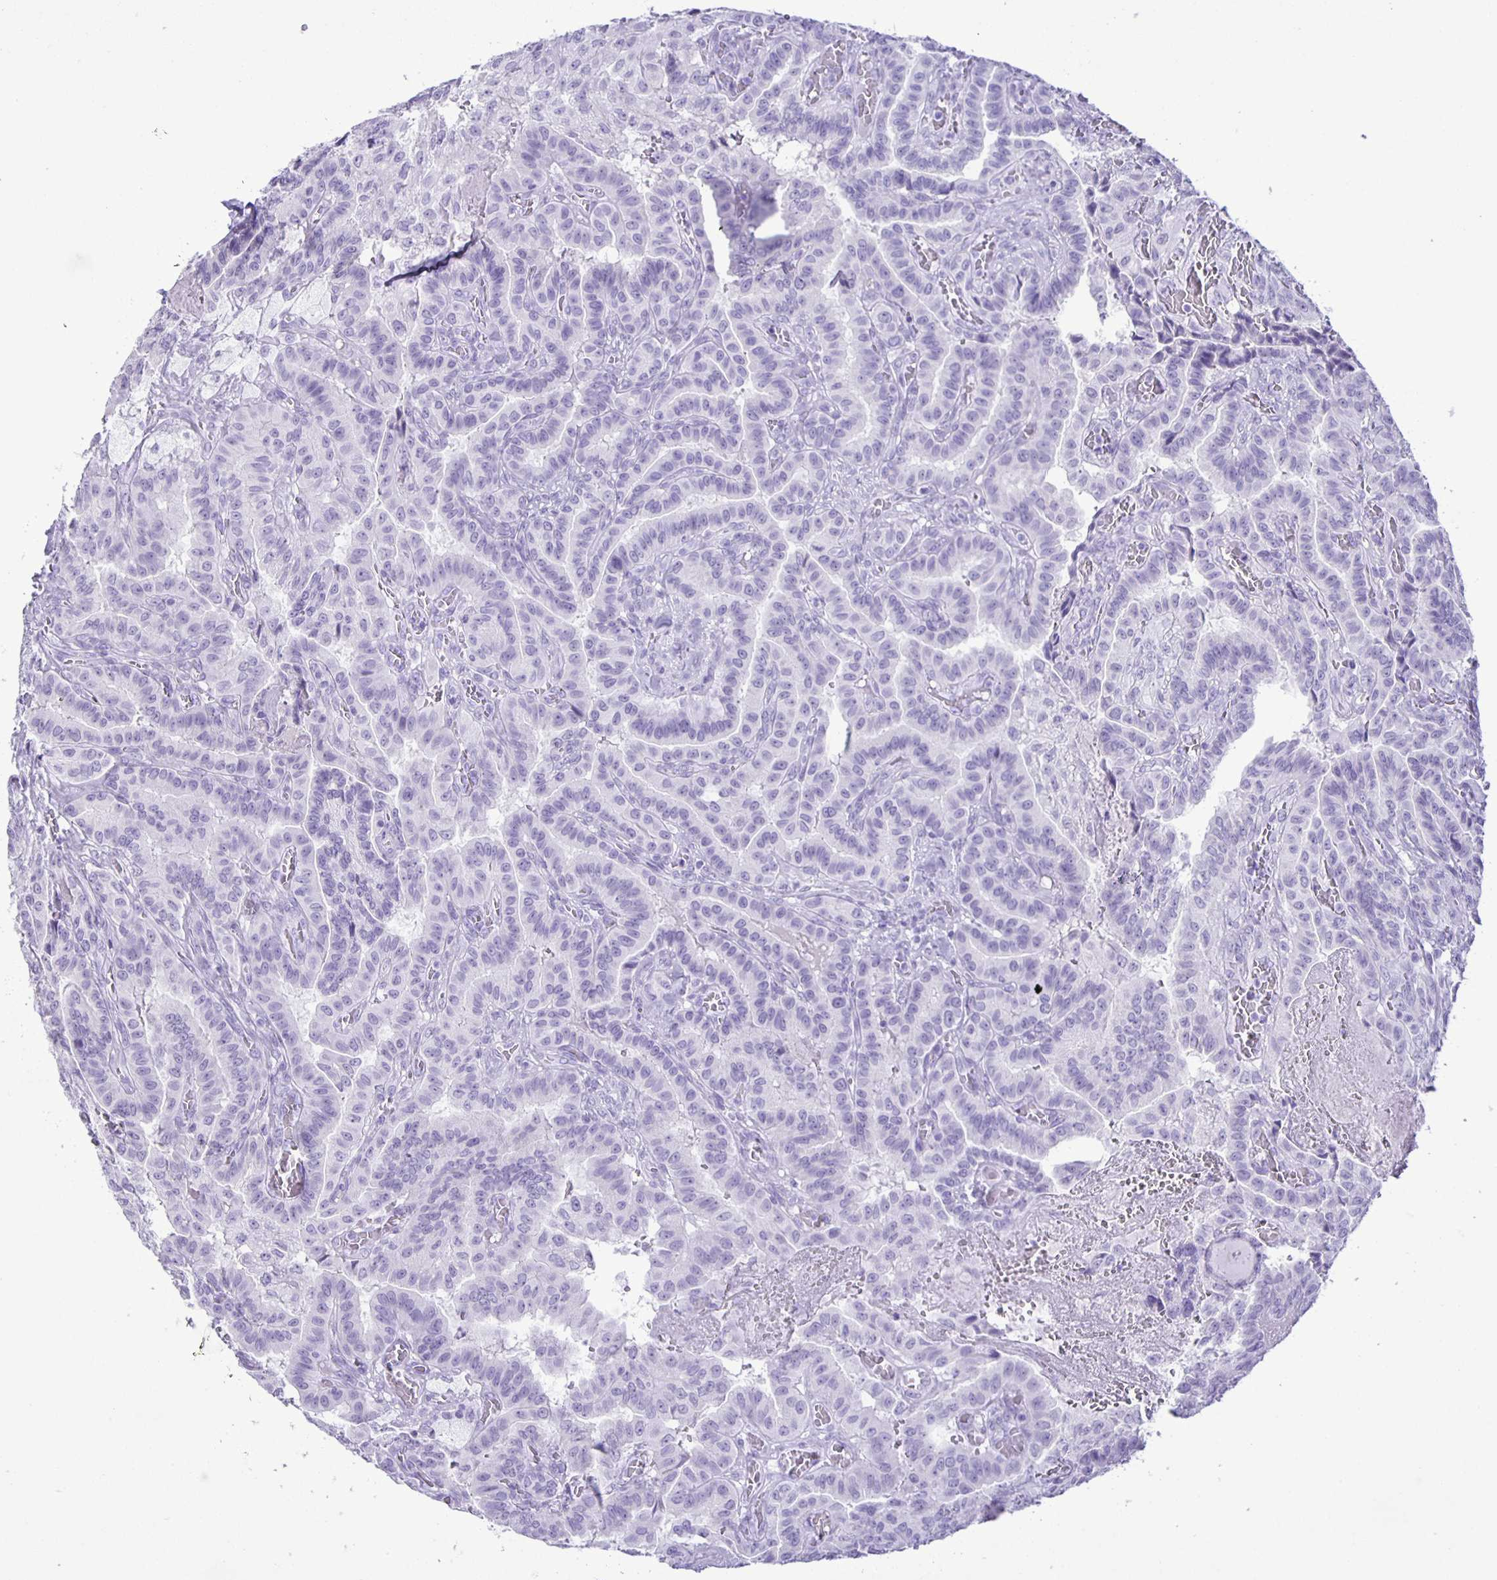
{"staining": {"intensity": "negative", "quantity": "none", "location": "none"}, "tissue": "thyroid cancer", "cell_type": "Tumor cells", "image_type": "cancer", "snomed": [{"axis": "morphology", "description": "Papillary adenocarcinoma, NOS"}, {"axis": "morphology", "description": "Papillary adenoma metastatic"}, {"axis": "topography", "description": "Thyroid gland"}], "caption": "Immunohistochemistry histopathology image of neoplastic tissue: human thyroid cancer (papillary adenoma metastatic) stained with DAB reveals no significant protein positivity in tumor cells.", "gene": "EZHIP", "patient": {"sex": "male", "age": 87}}